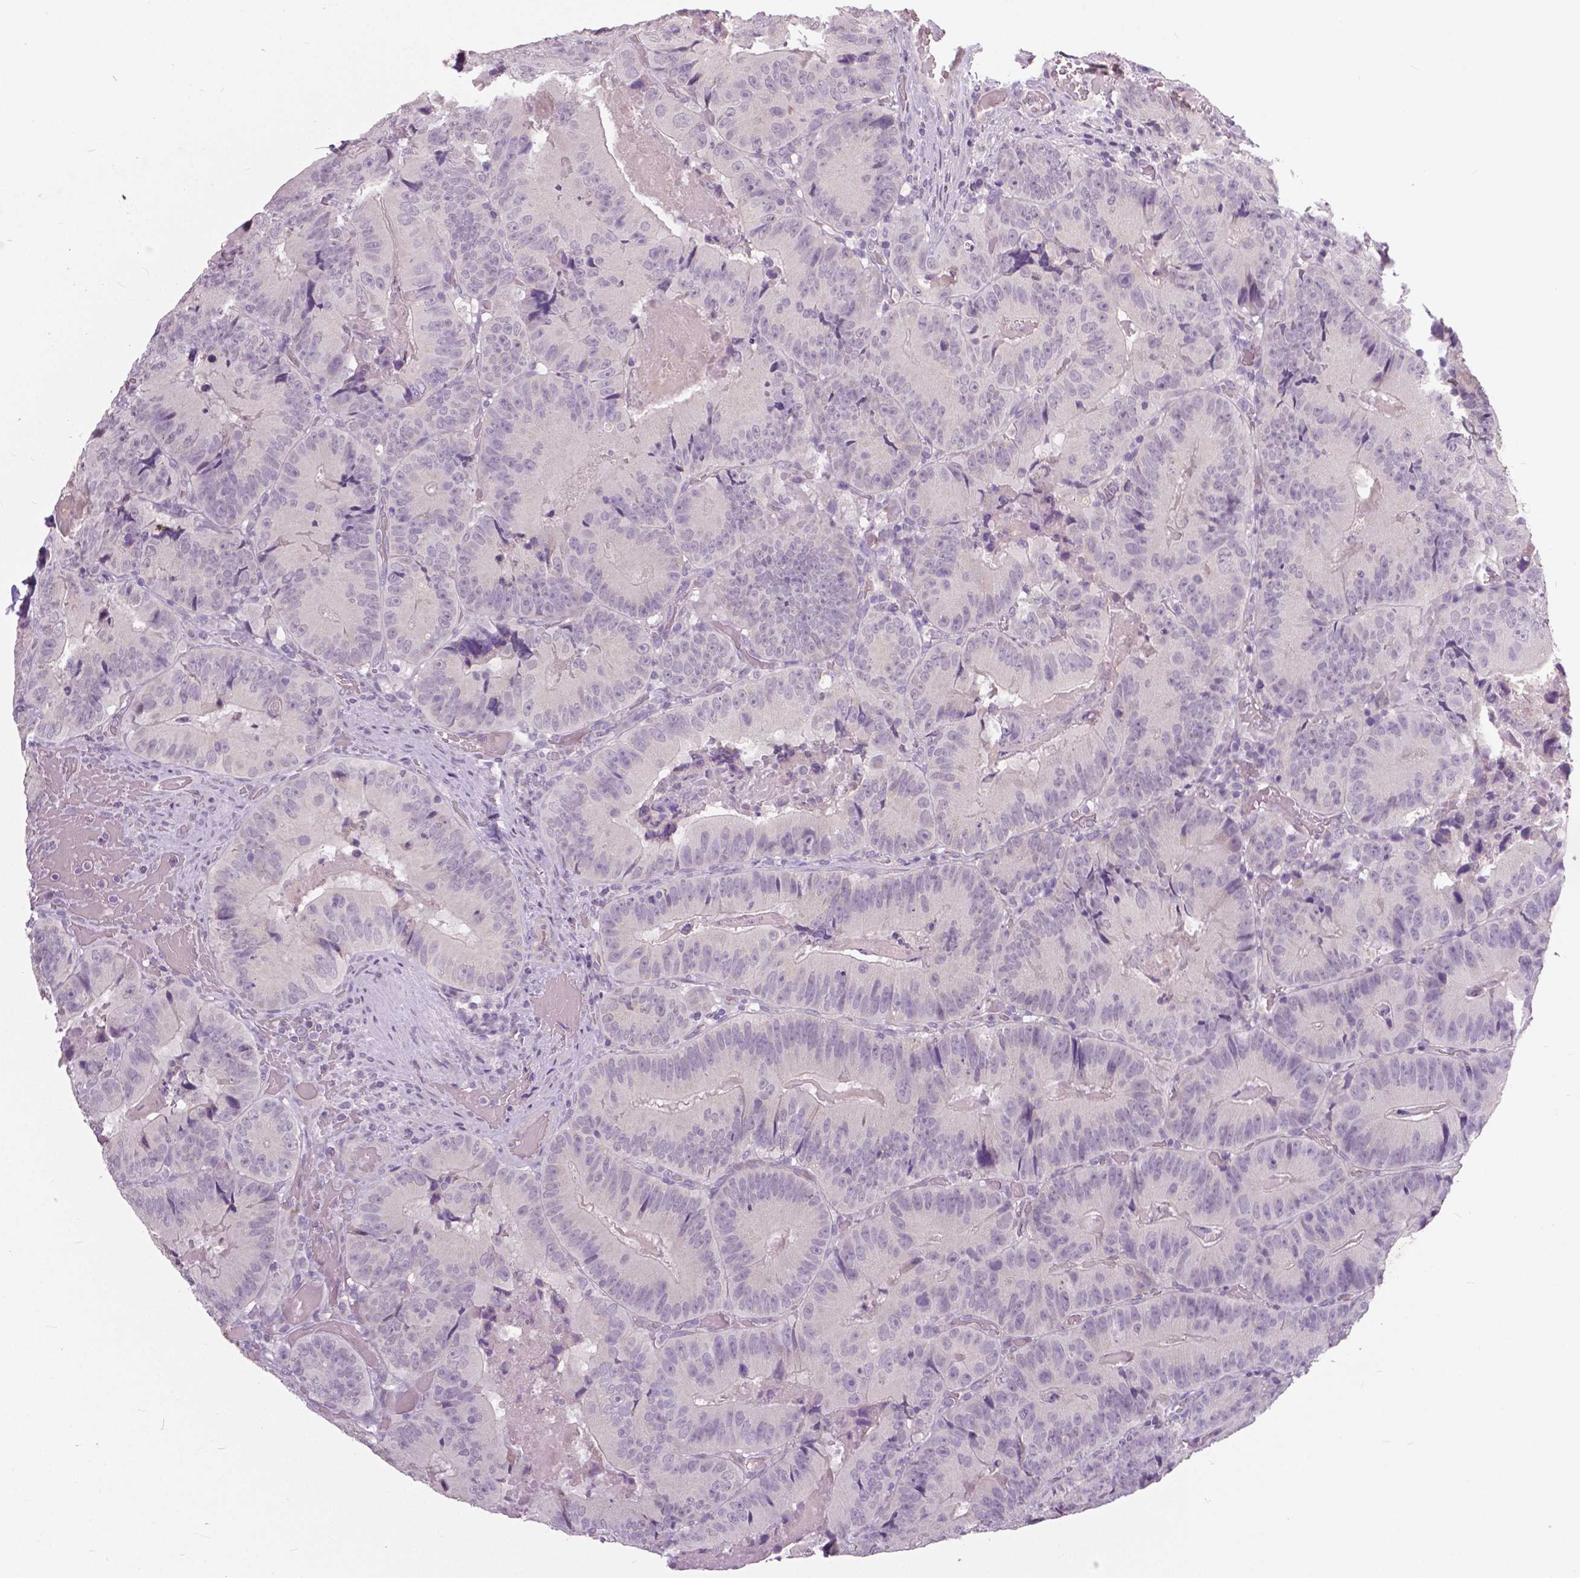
{"staining": {"intensity": "negative", "quantity": "none", "location": "none"}, "tissue": "colorectal cancer", "cell_type": "Tumor cells", "image_type": "cancer", "snomed": [{"axis": "morphology", "description": "Adenocarcinoma, NOS"}, {"axis": "topography", "description": "Colon"}], "caption": "Human colorectal adenocarcinoma stained for a protein using IHC reveals no expression in tumor cells.", "gene": "FOXA1", "patient": {"sex": "female", "age": 86}}